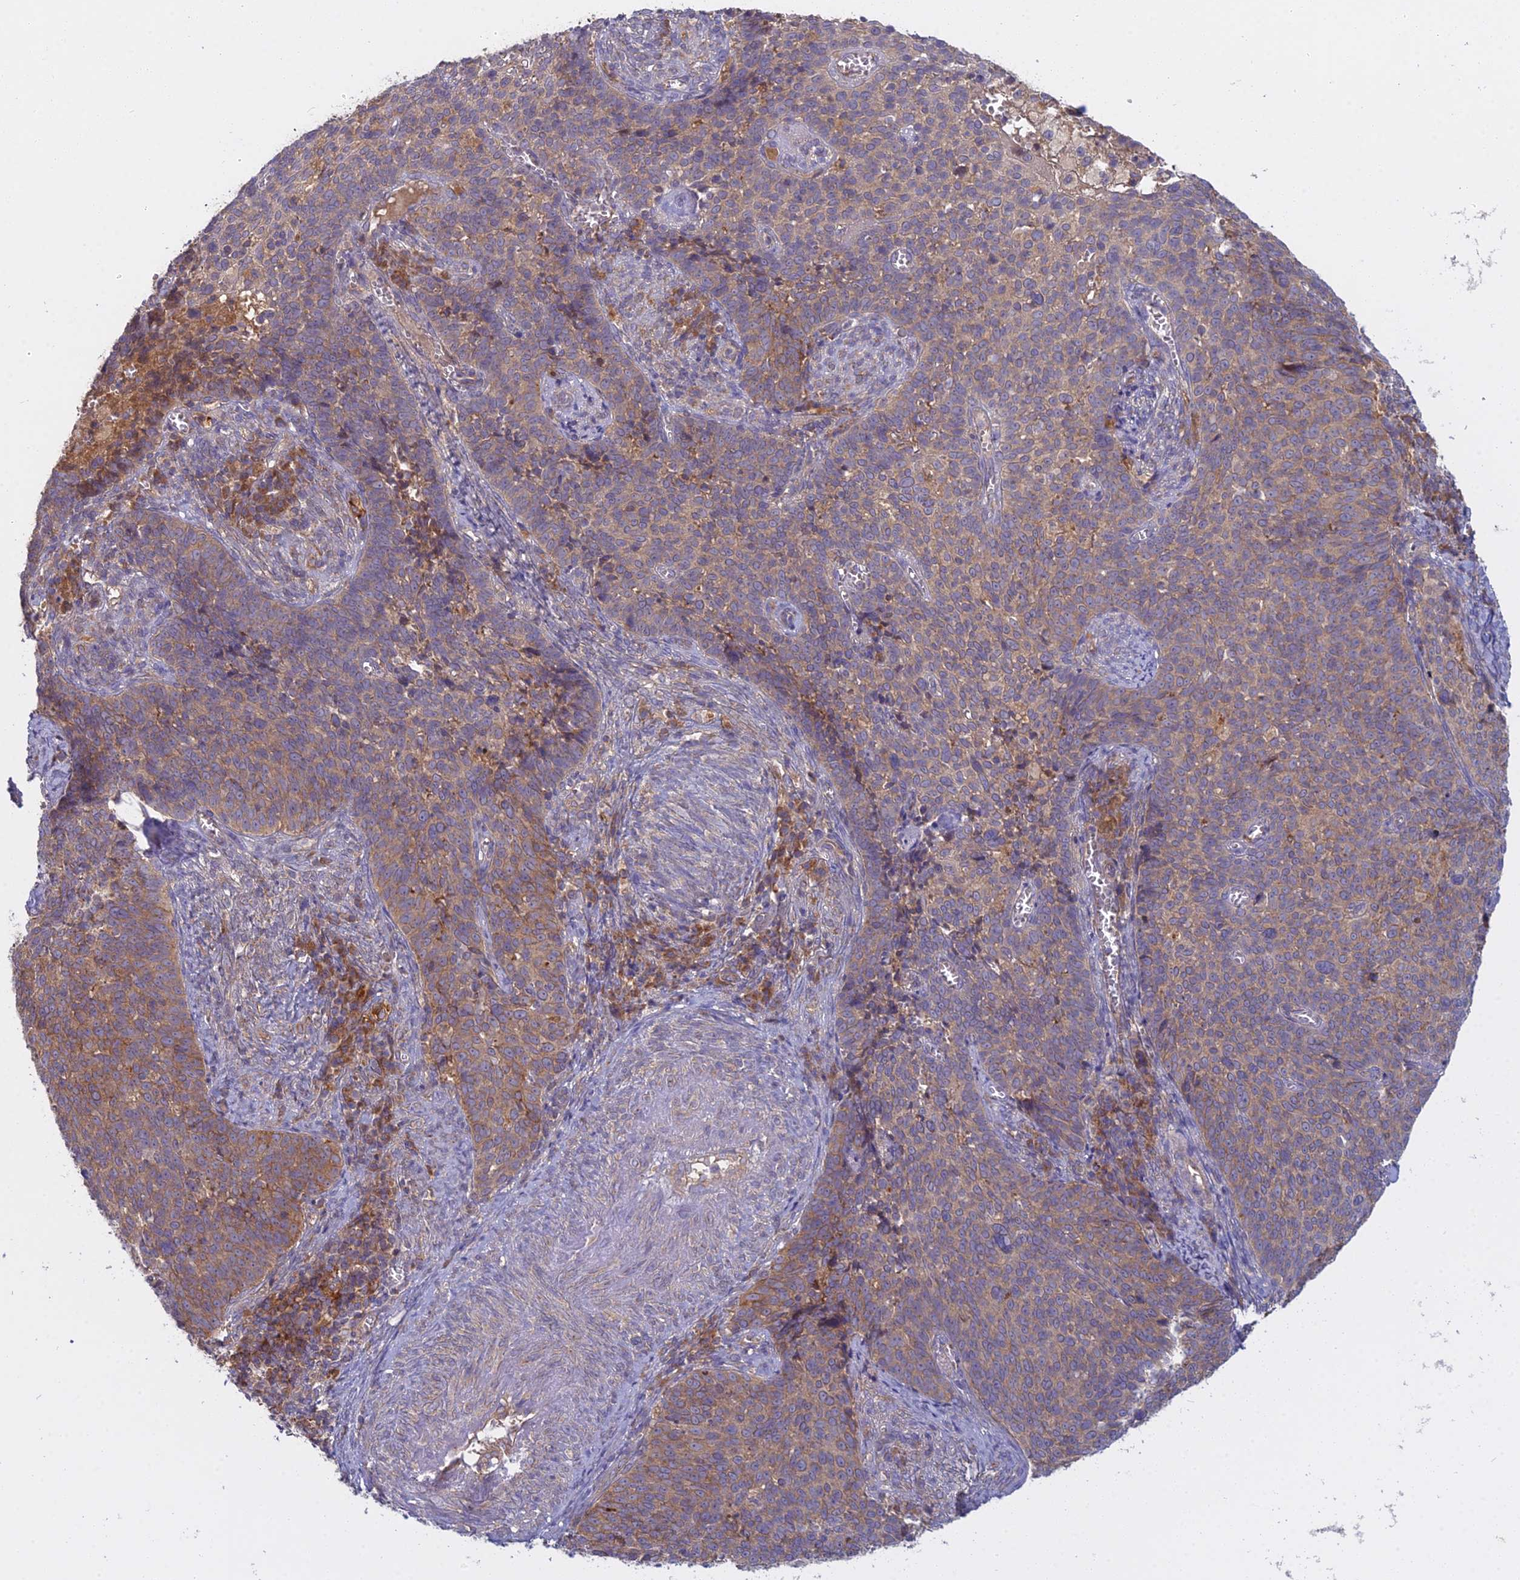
{"staining": {"intensity": "moderate", "quantity": ">75%", "location": "cytoplasmic/membranous"}, "tissue": "cervical cancer", "cell_type": "Tumor cells", "image_type": "cancer", "snomed": [{"axis": "morphology", "description": "Normal tissue, NOS"}, {"axis": "morphology", "description": "Squamous cell carcinoma, NOS"}, {"axis": "topography", "description": "Cervix"}], "caption": "Tumor cells show medium levels of moderate cytoplasmic/membranous expression in approximately >75% of cells in human cervical cancer.", "gene": "CCDC167", "patient": {"sex": "female", "age": 39}}